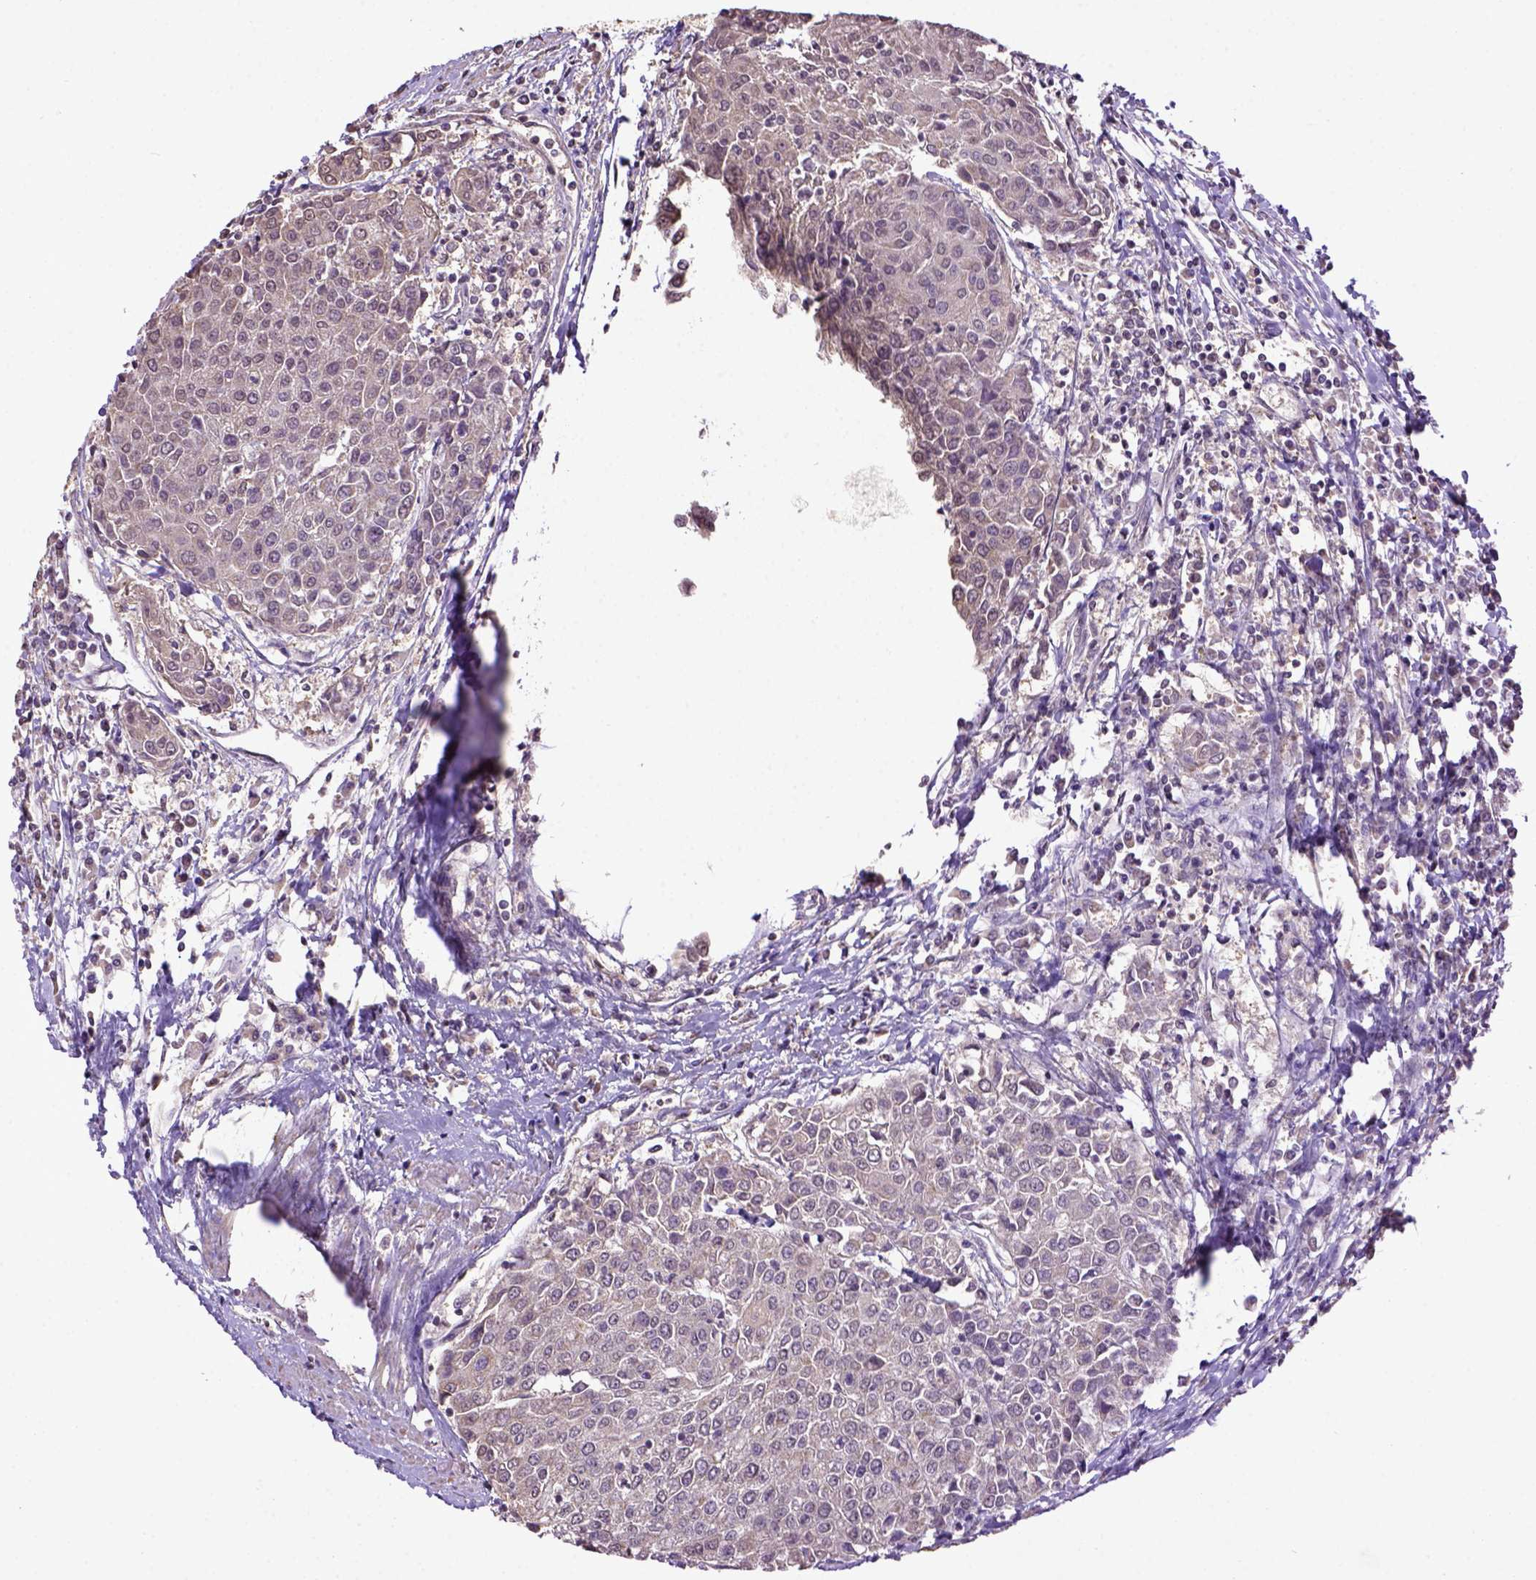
{"staining": {"intensity": "weak", "quantity": ">75%", "location": "cytoplasmic/membranous"}, "tissue": "urothelial cancer", "cell_type": "Tumor cells", "image_type": "cancer", "snomed": [{"axis": "morphology", "description": "Urothelial carcinoma, High grade"}, {"axis": "topography", "description": "Urinary bladder"}], "caption": "Urothelial carcinoma (high-grade) stained with a protein marker exhibits weak staining in tumor cells.", "gene": "WDR17", "patient": {"sex": "female", "age": 85}}